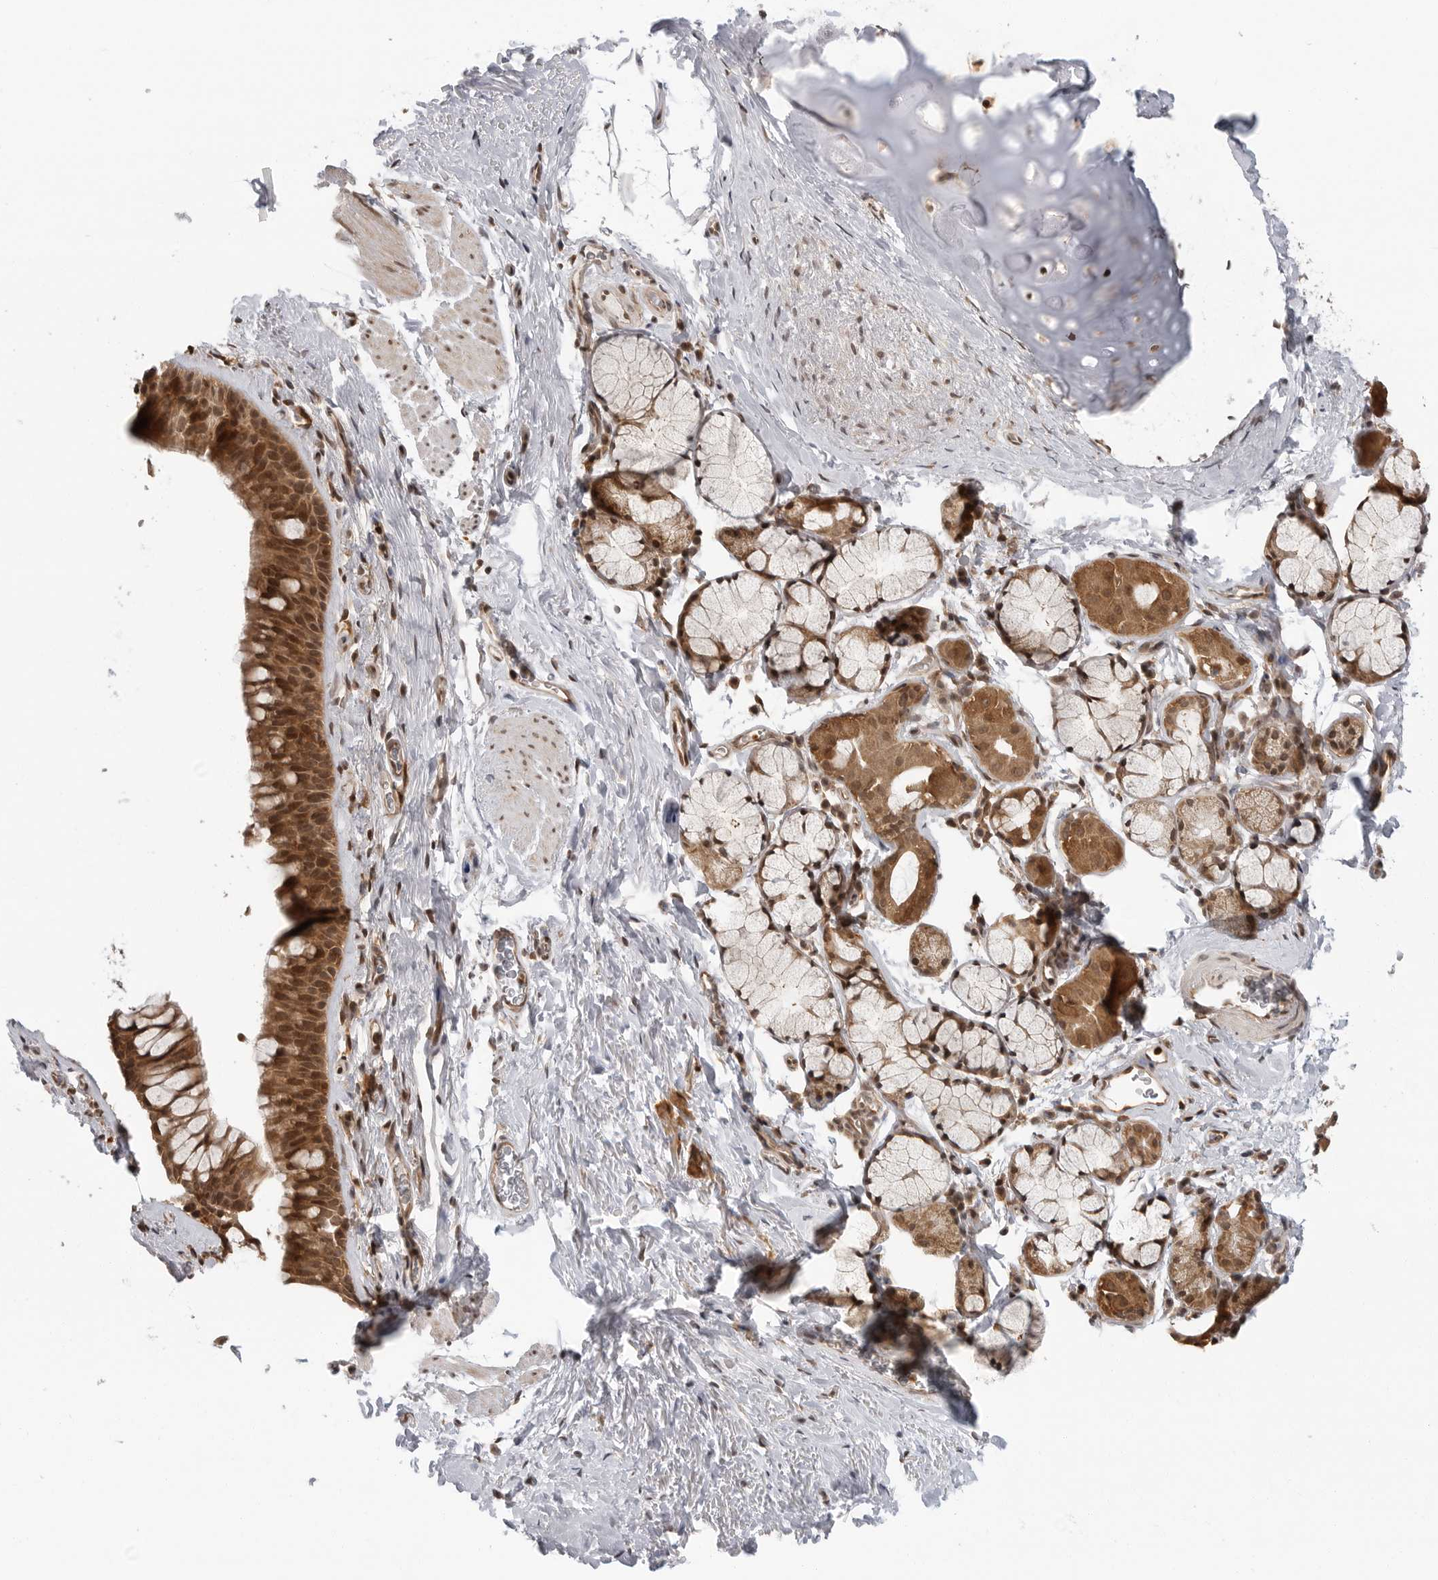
{"staining": {"intensity": "moderate", "quantity": ">75%", "location": "cytoplasmic/membranous,nuclear"}, "tissue": "bronchus", "cell_type": "Respiratory epithelial cells", "image_type": "normal", "snomed": [{"axis": "morphology", "description": "Normal tissue, NOS"}, {"axis": "topography", "description": "Cartilage tissue"}, {"axis": "topography", "description": "Bronchus"}], "caption": "About >75% of respiratory epithelial cells in normal human bronchus display moderate cytoplasmic/membranous,nuclear protein expression as visualized by brown immunohistochemical staining.", "gene": "SZRD1", "patient": {"sex": "female", "age": 53}}